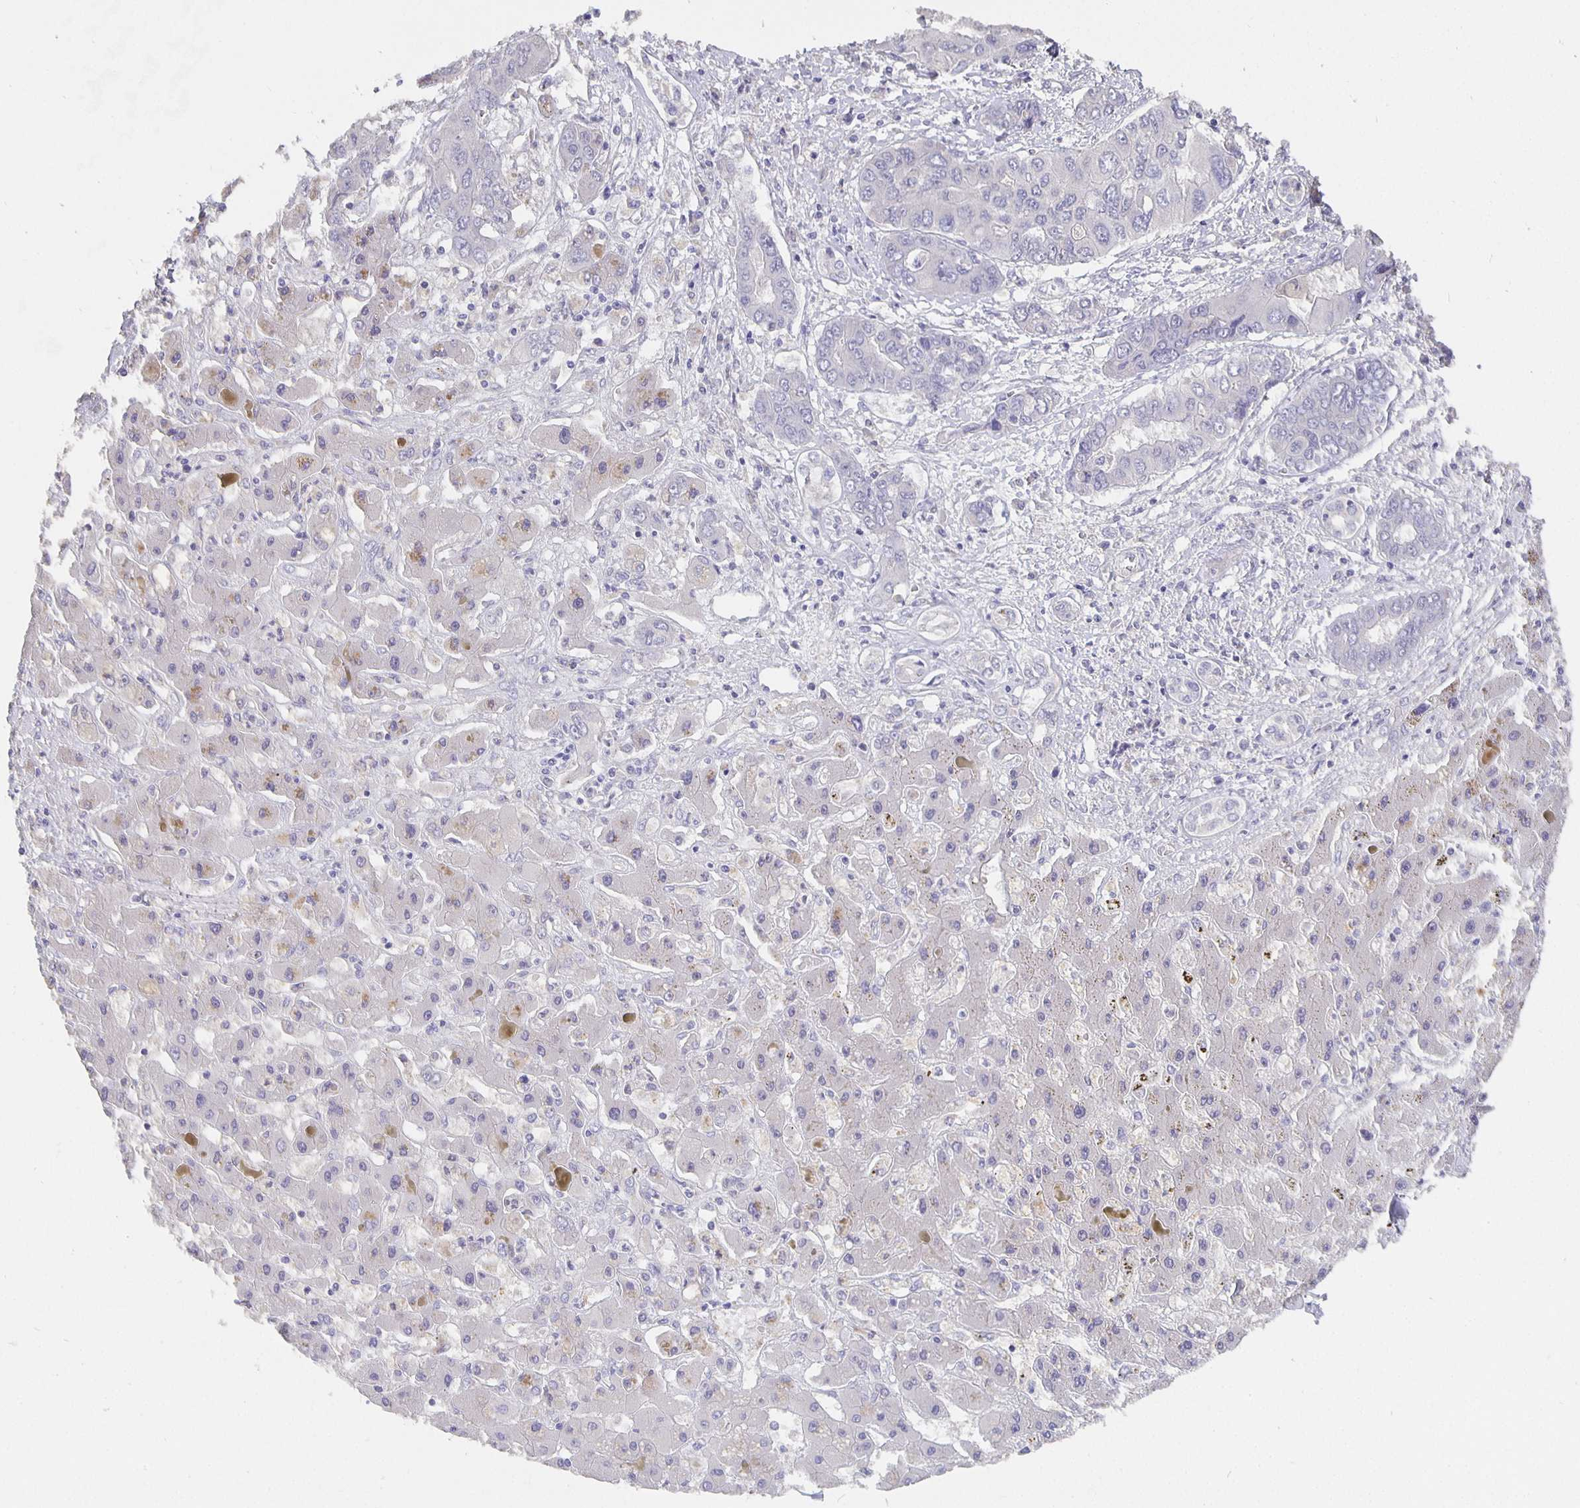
{"staining": {"intensity": "negative", "quantity": "none", "location": "none"}, "tissue": "liver cancer", "cell_type": "Tumor cells", "image_type": "cancer", "snomed": [{"axis": "morphology", "description": "Cholangiocarcinoma"}, {"axis": "topography", "description": "Liver"}], "caption": "DAB immunohistochemical staining of liver cancer (cholangiocarcinoma) shows no significant expression in tumor cells.", "gene": "CFAP74", "patient": {"sex": "male", "age": 67}}